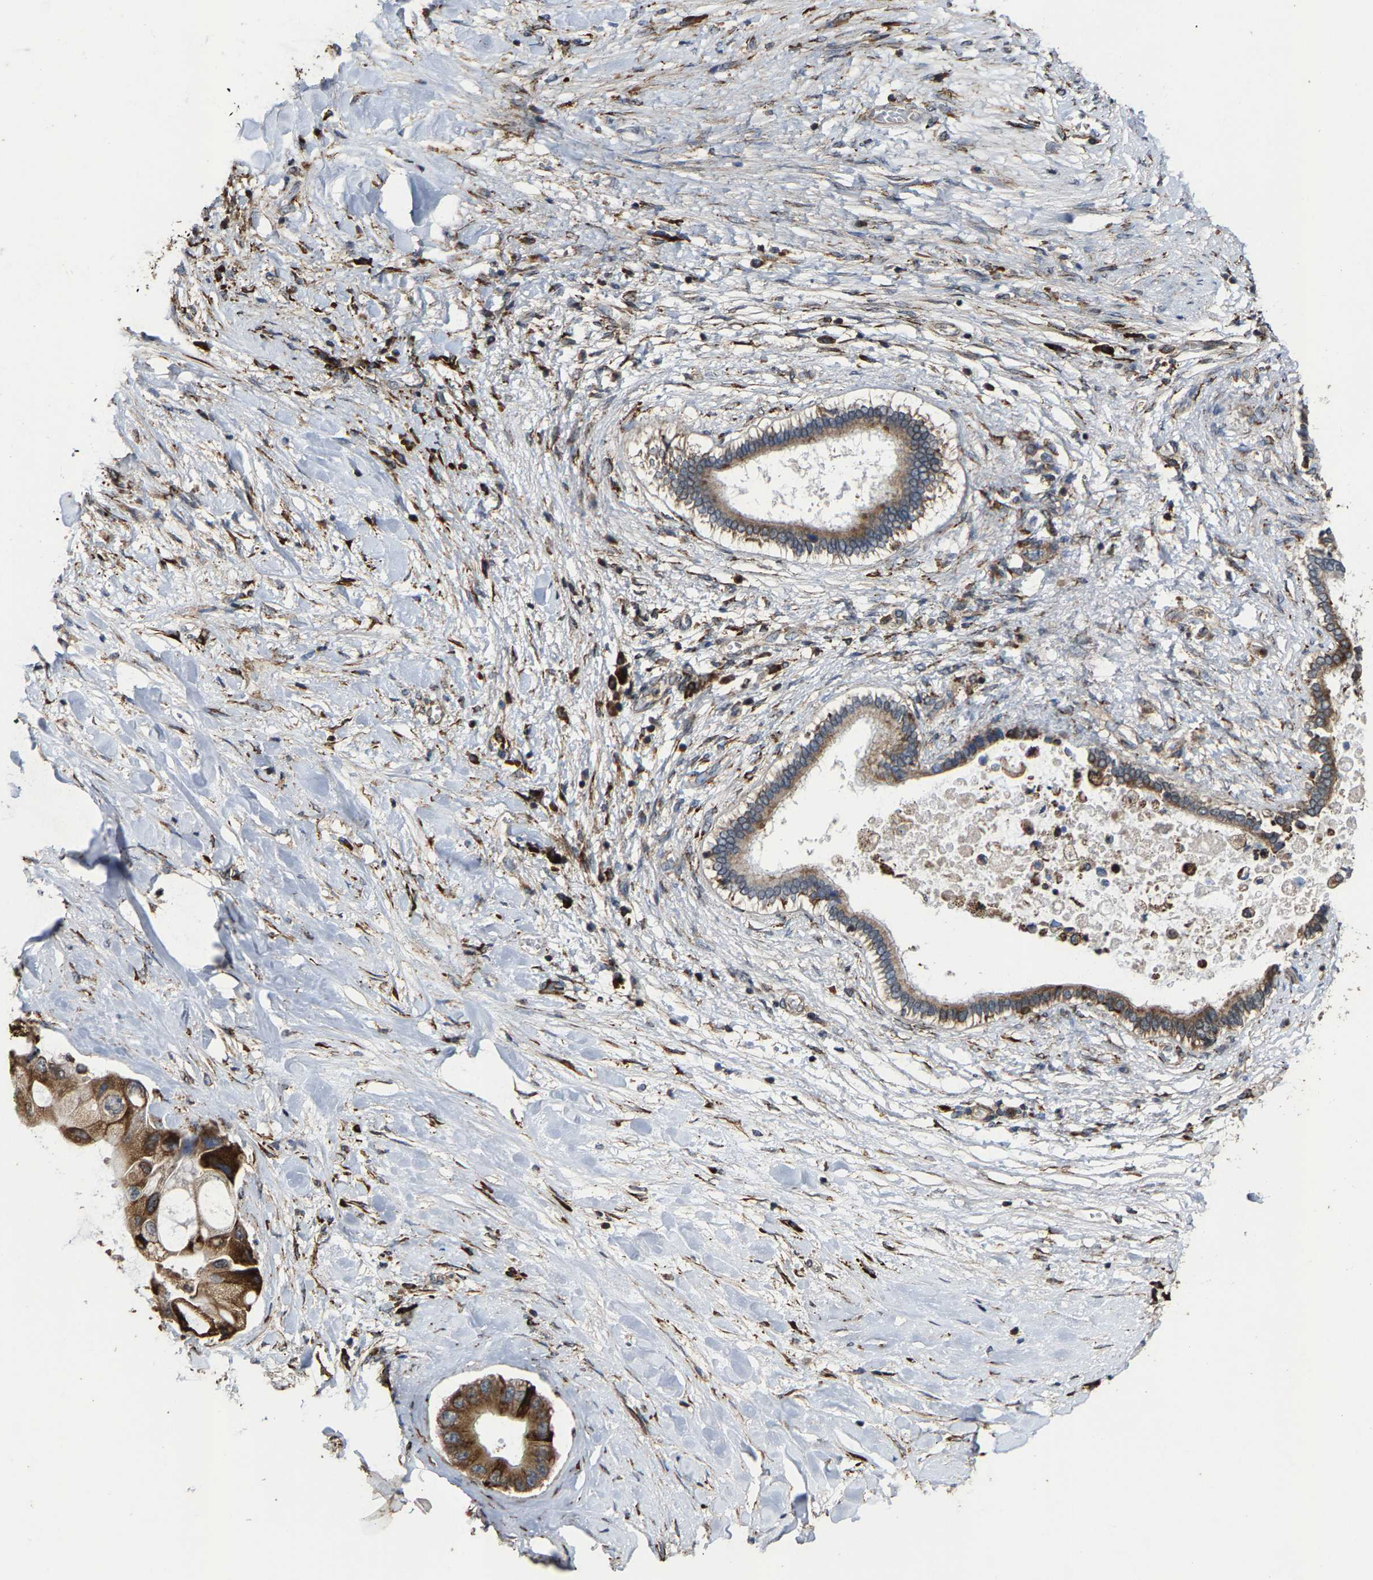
{"staining": {"intensity": "strong", "quantity": ">75%", "location": "cytoplasmic/membranous"}, "tissue": "liver cancer", "cell_type": "Tumor cells", "image_type": "cancer", "snomed": [{"axis": "morphology", "description": "Cholangiocarcinoma"}, {"axis": "topography", "description": "Liver"}], "caption": "The photomicrograph reveals immunohistochemical staining of cholangiocarcinoma (liver). There is strong cytoplasmic/membranous expression is seen in approximately >75% of tumor cells.", "gene": "FGD3", "patient": {"sex": "male", "age": 50}}